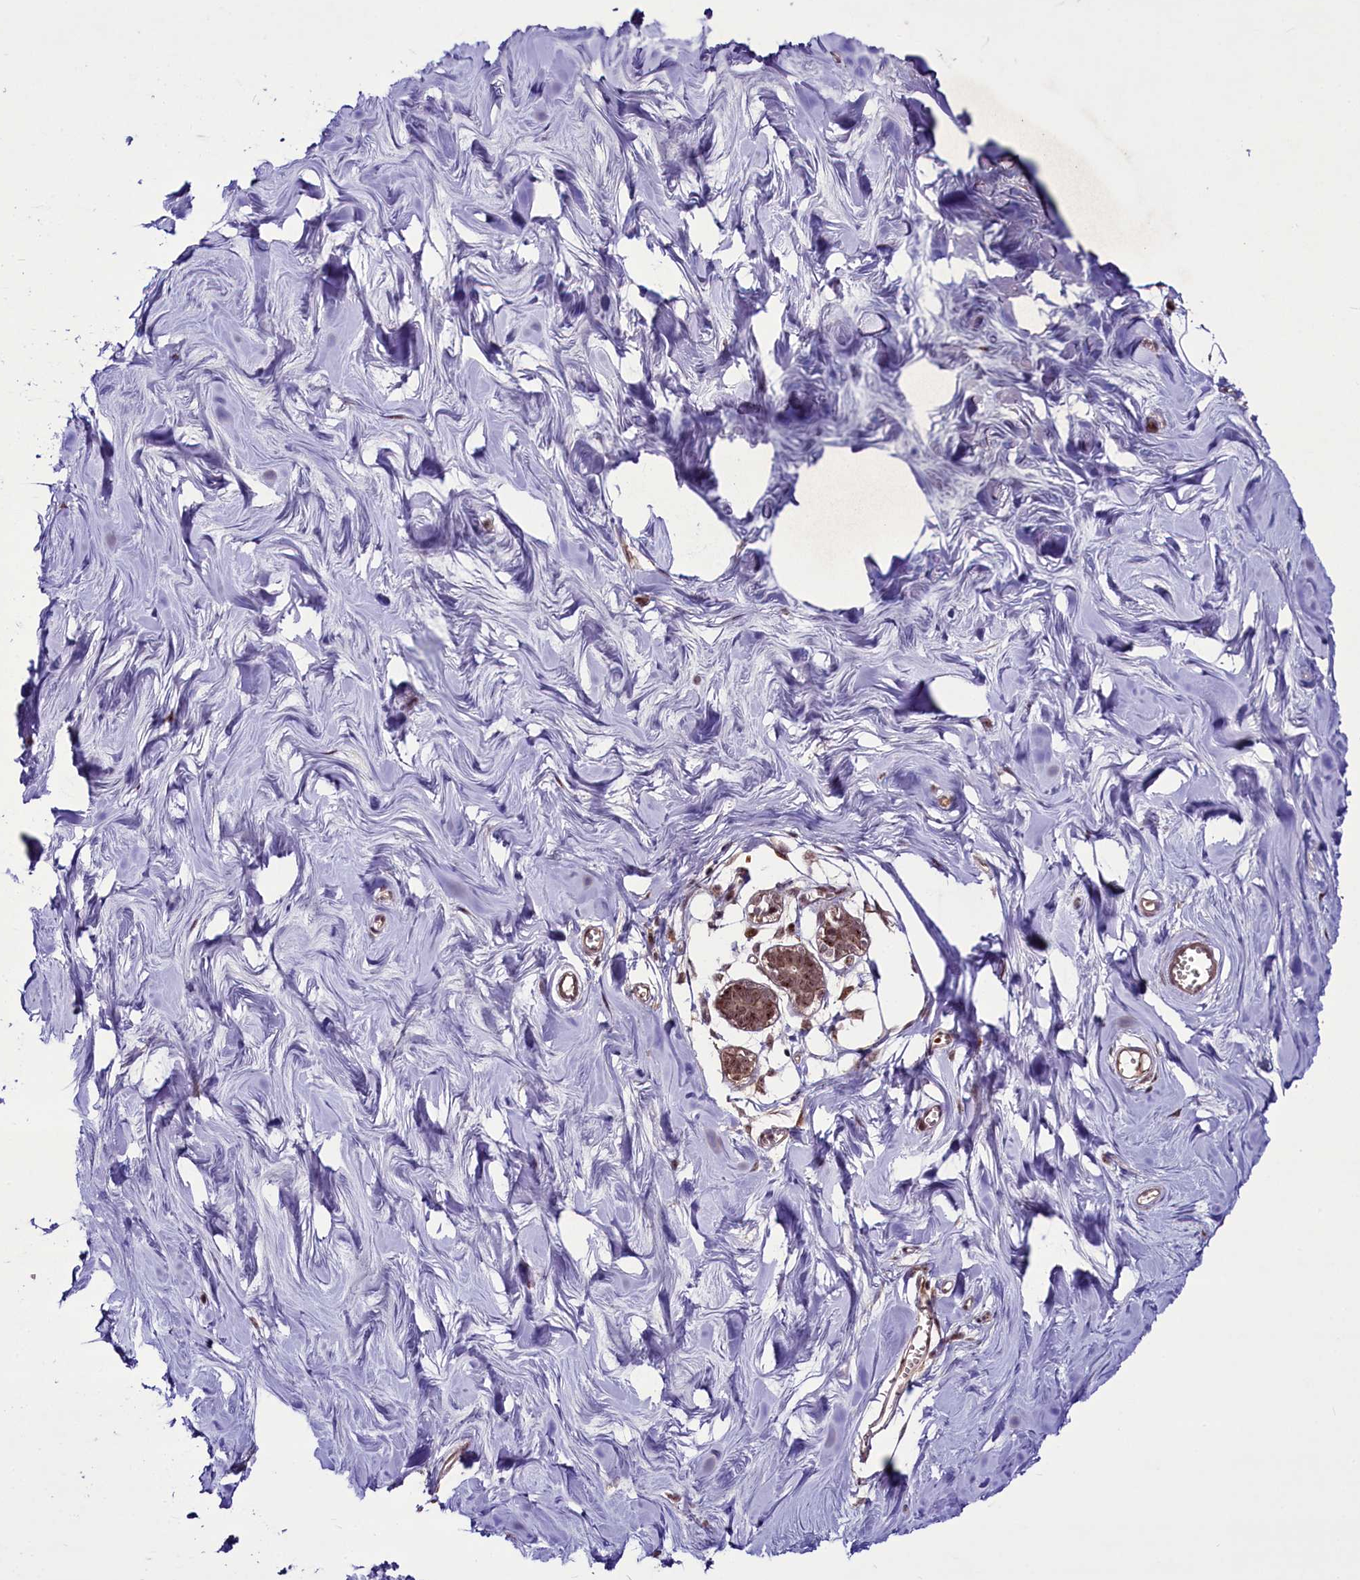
{"staining": {"intensity": "negative", "quantity": "none", "location": "none"}, "tissue": "breast", "cell_type": "Adipocytes", "image_type": "normal", "snomed": [{"axis": "morphology", "description": "Normal tissue, NOS"}, {"axis": "topography", "description": "Breast"}], "caption": "IHC image of normal breast: breast stained with DAB (3,3'-diaminobenzidine) shows no significant protein staining in adipocytes. (Stains: DAB (3,3'-diaminobenzidine) immunohistochemistry (IHC) with hematoxylin counter stain, Microscopy: brightfield microscopy at high magnification).", "gene": "SUSD3", "patient": {"sex": "female", "age": 27}}